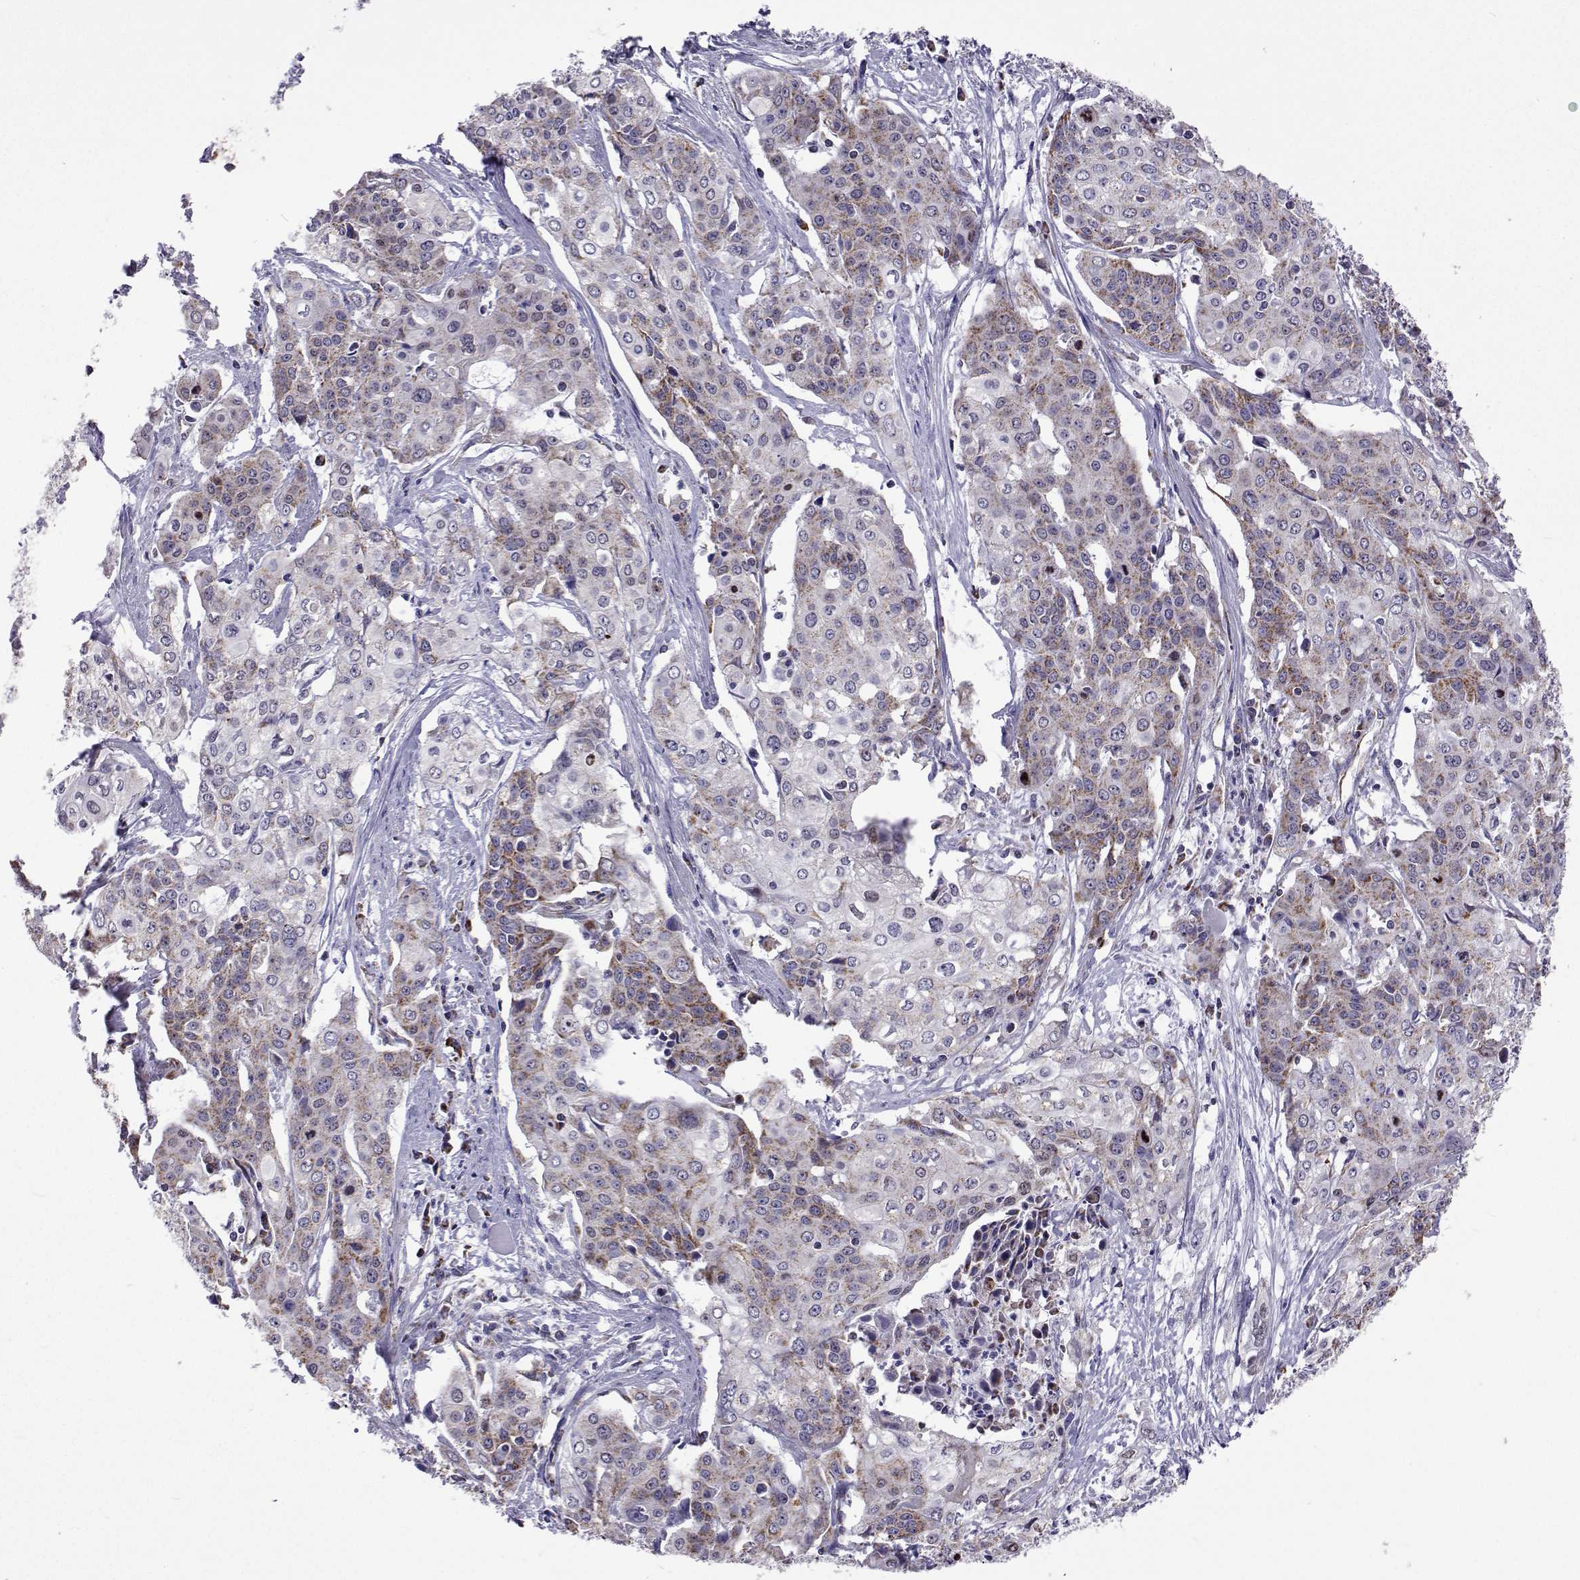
{"staining": {"intensity": "weak", "quantity": "<25%", "location": "cytoplasmic/membranous"}, "tissue": "cervical cancer", "cell_type": "Tumor cells", "image_type": "cancer", "snomed": [{"axis": "morphology", "description": "Squamous cell carcinoma, NOS"}, {"axis": "topography", "description": "Cervix"}], "caption": "Tumor cells show no significant expression in cervical cancer. Nuclei are stained in blue.", "gene": "MCCC2", "patient": {"sex": "female", "age": 39}}